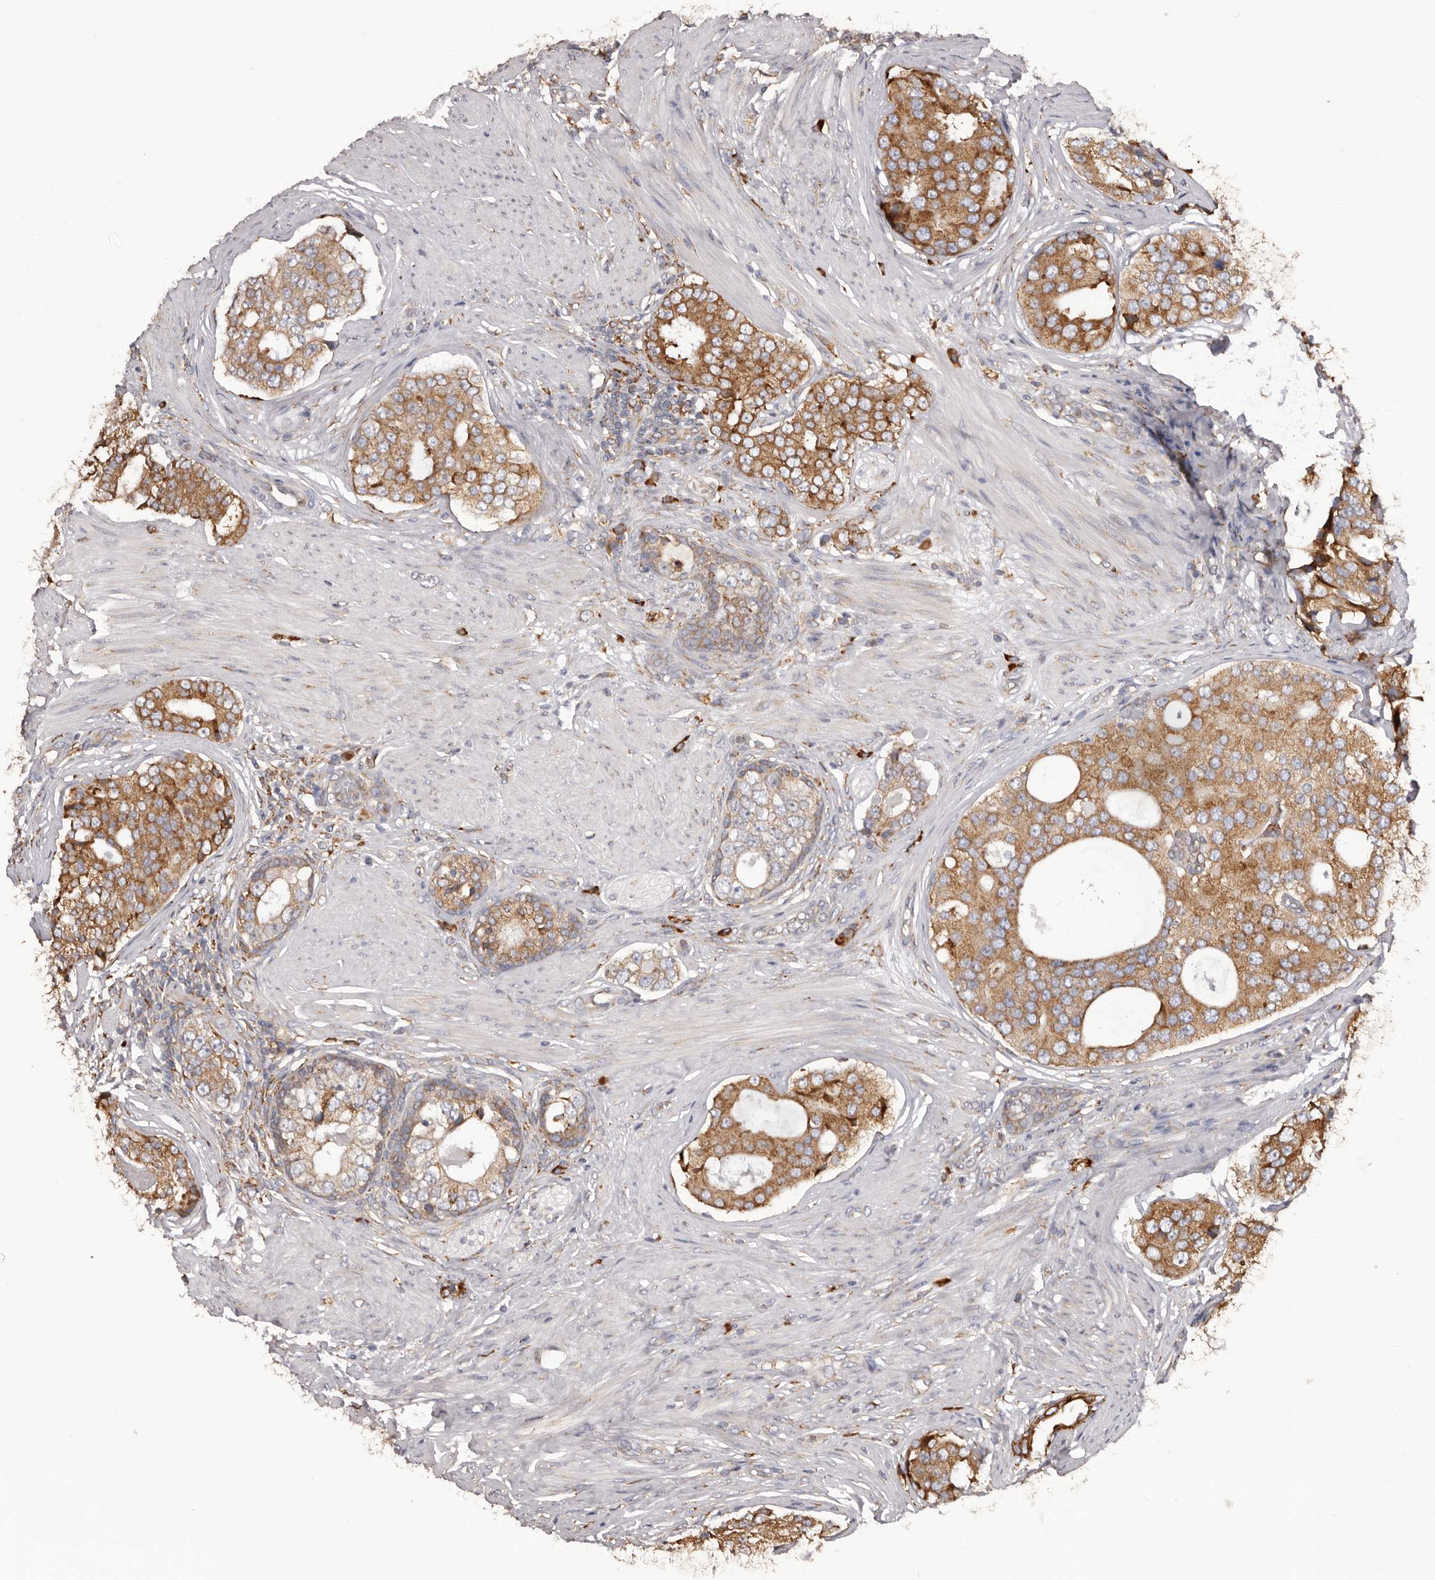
{"staining": {"intensity": "moderate", "quantity": ">75%", "location": "cytoplasmic/membranous"}, "tissue": "prostate cancer", "cell_type": "Tumor cells", "image_type": "cancer", "snomed": [{"axis": "morphology", "description": "Adenocarcinoma, High grade"}, {"axis": "topography", "description": "Prostate"}], "caption": "Tumor cells reveal moderate cytoplasmic/membranous positivity in approximately >75% of cells in prostate cancer (high-grade adenocarcinoma).", "gene": "QRSL1", "patient": {"sex": "male", "age": 56}}